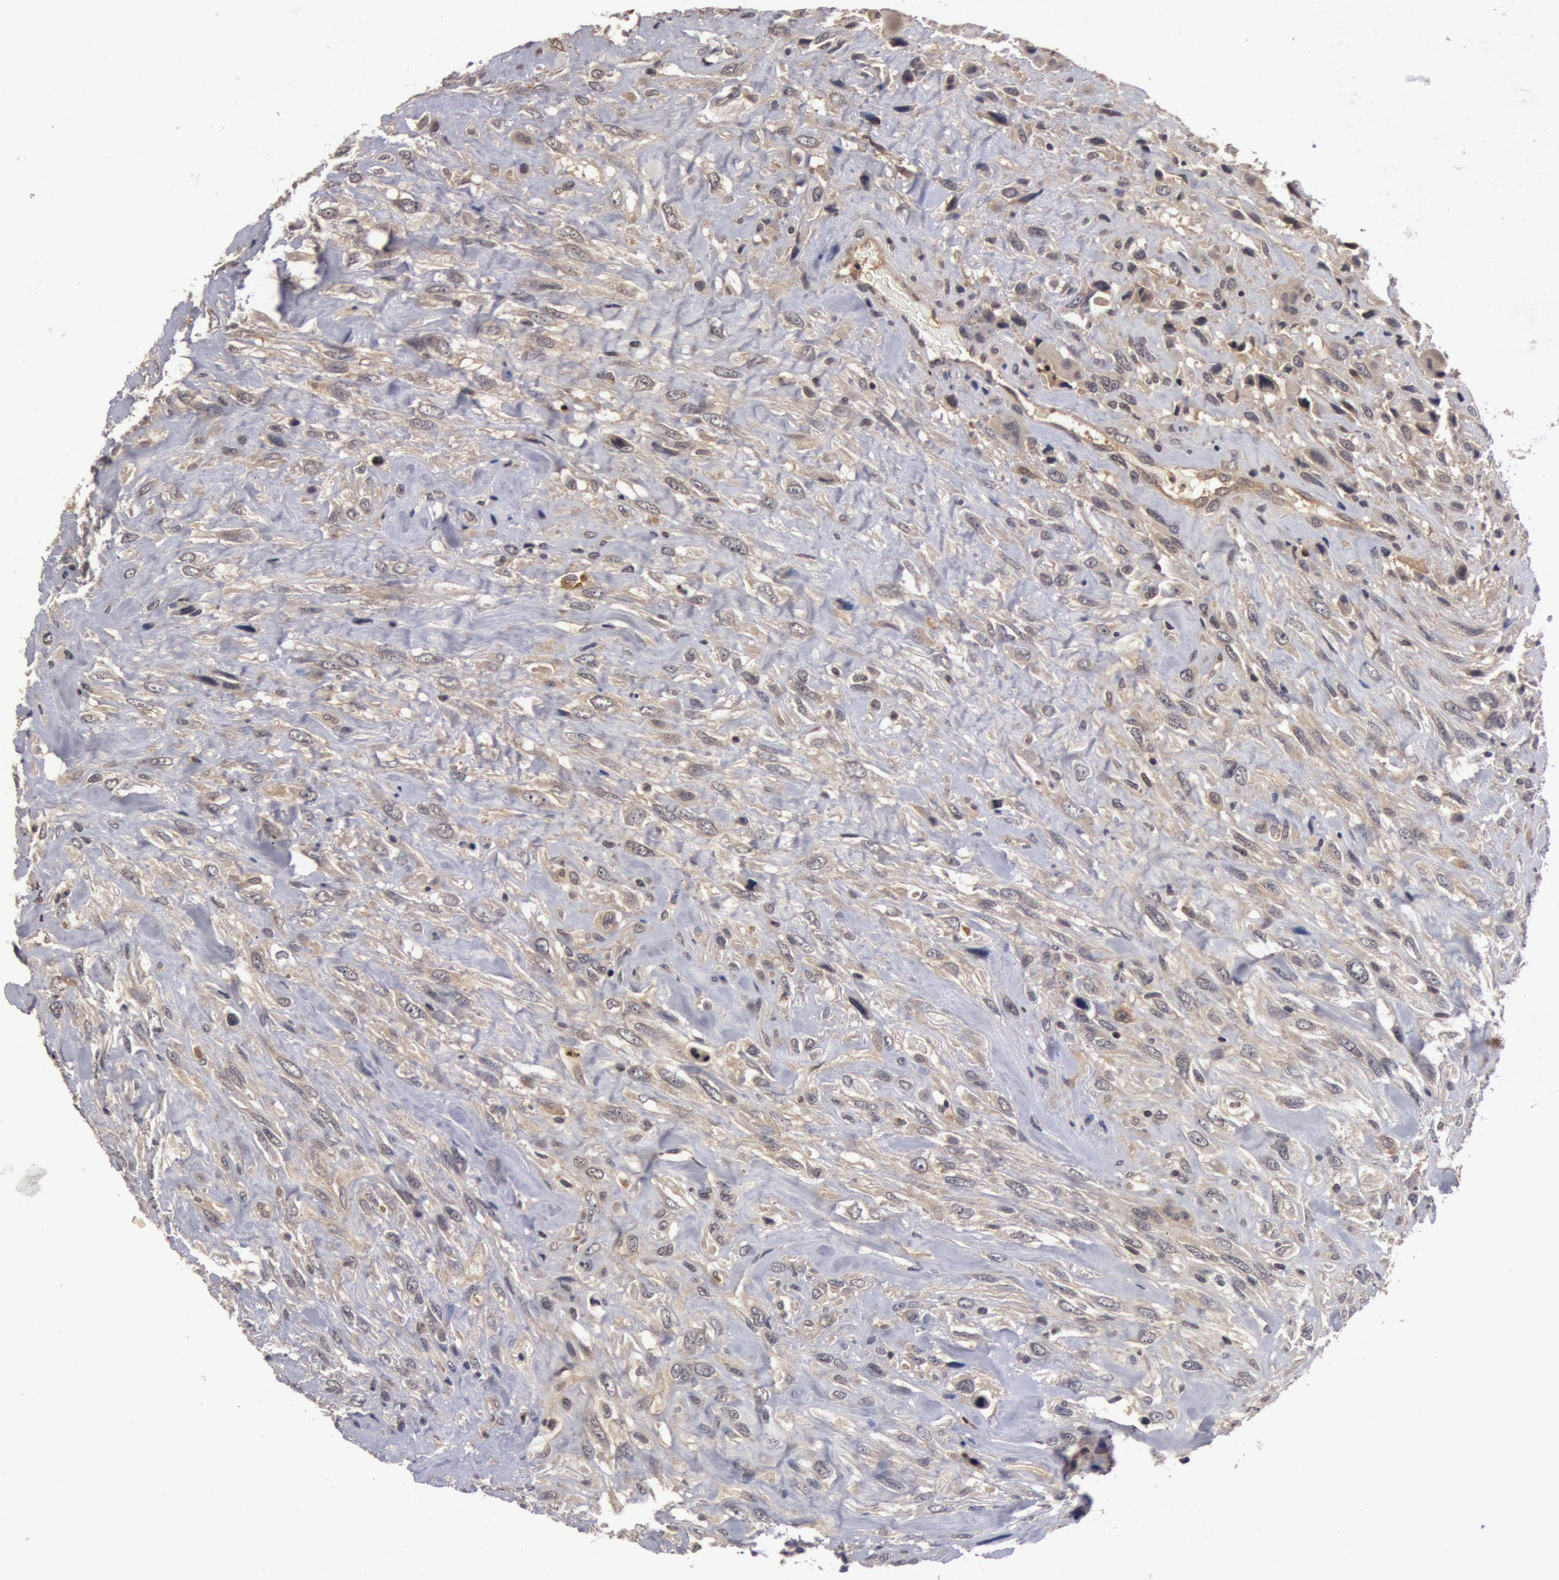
{"staining": {"intensity": "weak", "quantity": ">75%", "location": "cytoplasmic/membranous"}, "tissue": "breast cancer", "cell_type": "Tumor cells", "image_type": "cancer", "snomed": [{"axis": "morphology", "description": "Neoplasm, malignant, NOS"}, {"axis": "topography", "description": "Breast"}], "caption": "IHC of breast cancer (neoplasm (malignant)) shows low levels of weak cytoplasmic/membranous expression in approximately >75% of tumor cells.", "gene": "BCHE", "patient": {"sex": "female", "age": 50}}